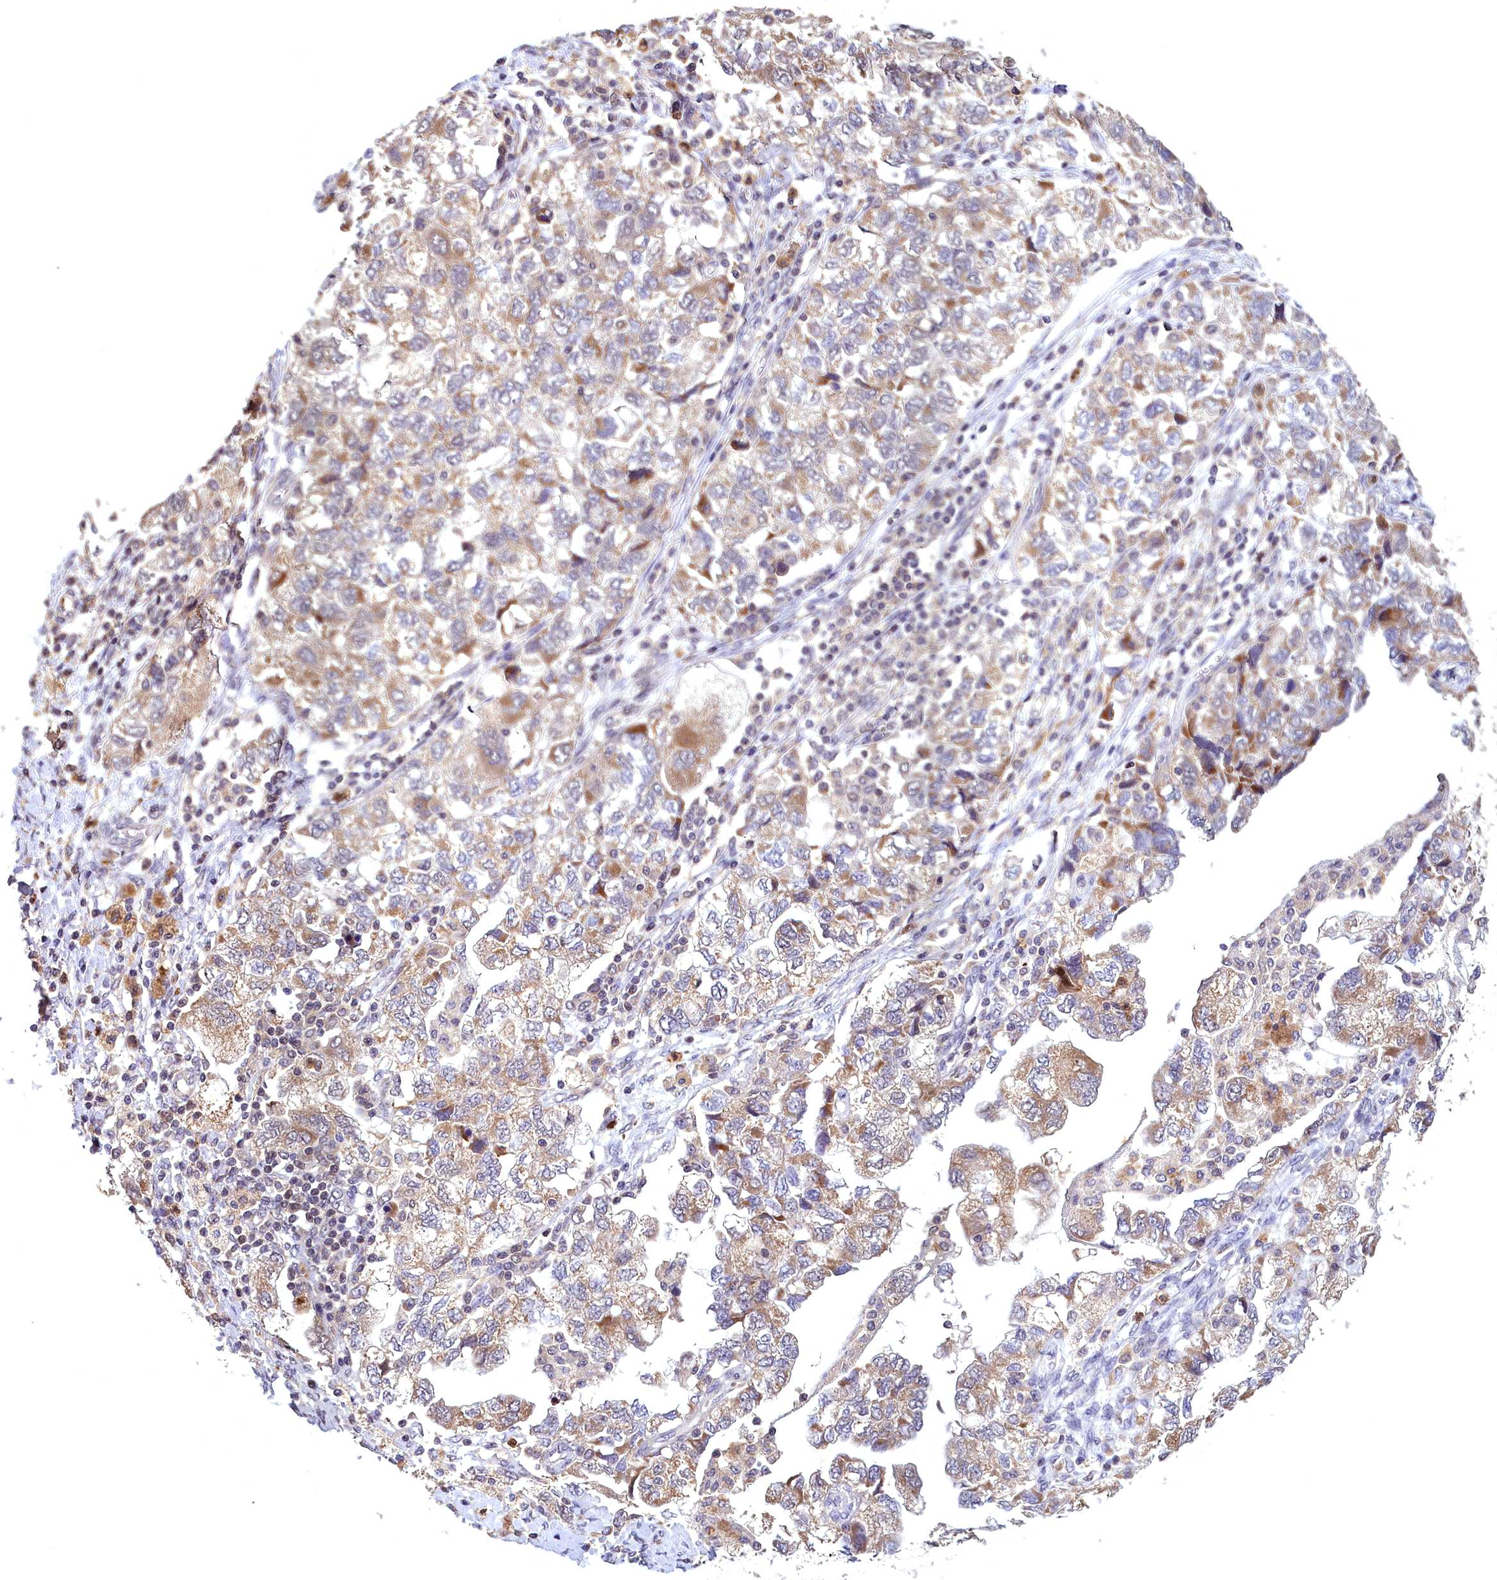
{"staining": {"intensity": "moderate", "quantity": ">75%", "location": "cytoplasmic/membranous"}, "tissue": "ovarian cancer", "cell_type": "Tumor cells", "image_type": "cancer", "snomed": [{"axis": "morphology", "description": "Carcinoma, NOS"}, {"axis": "morphology", "description": "Cystadenocarcinoma, serous, NOS"}, {"axis": "topography", "description": "Ovary"}], "caption": "Ovarian carcinoma stained with a protein marker demonstrates moderate staining in tumor cells.", "gene": "EPB41L4B", "patient": {"sex": "female", "age": 69}}